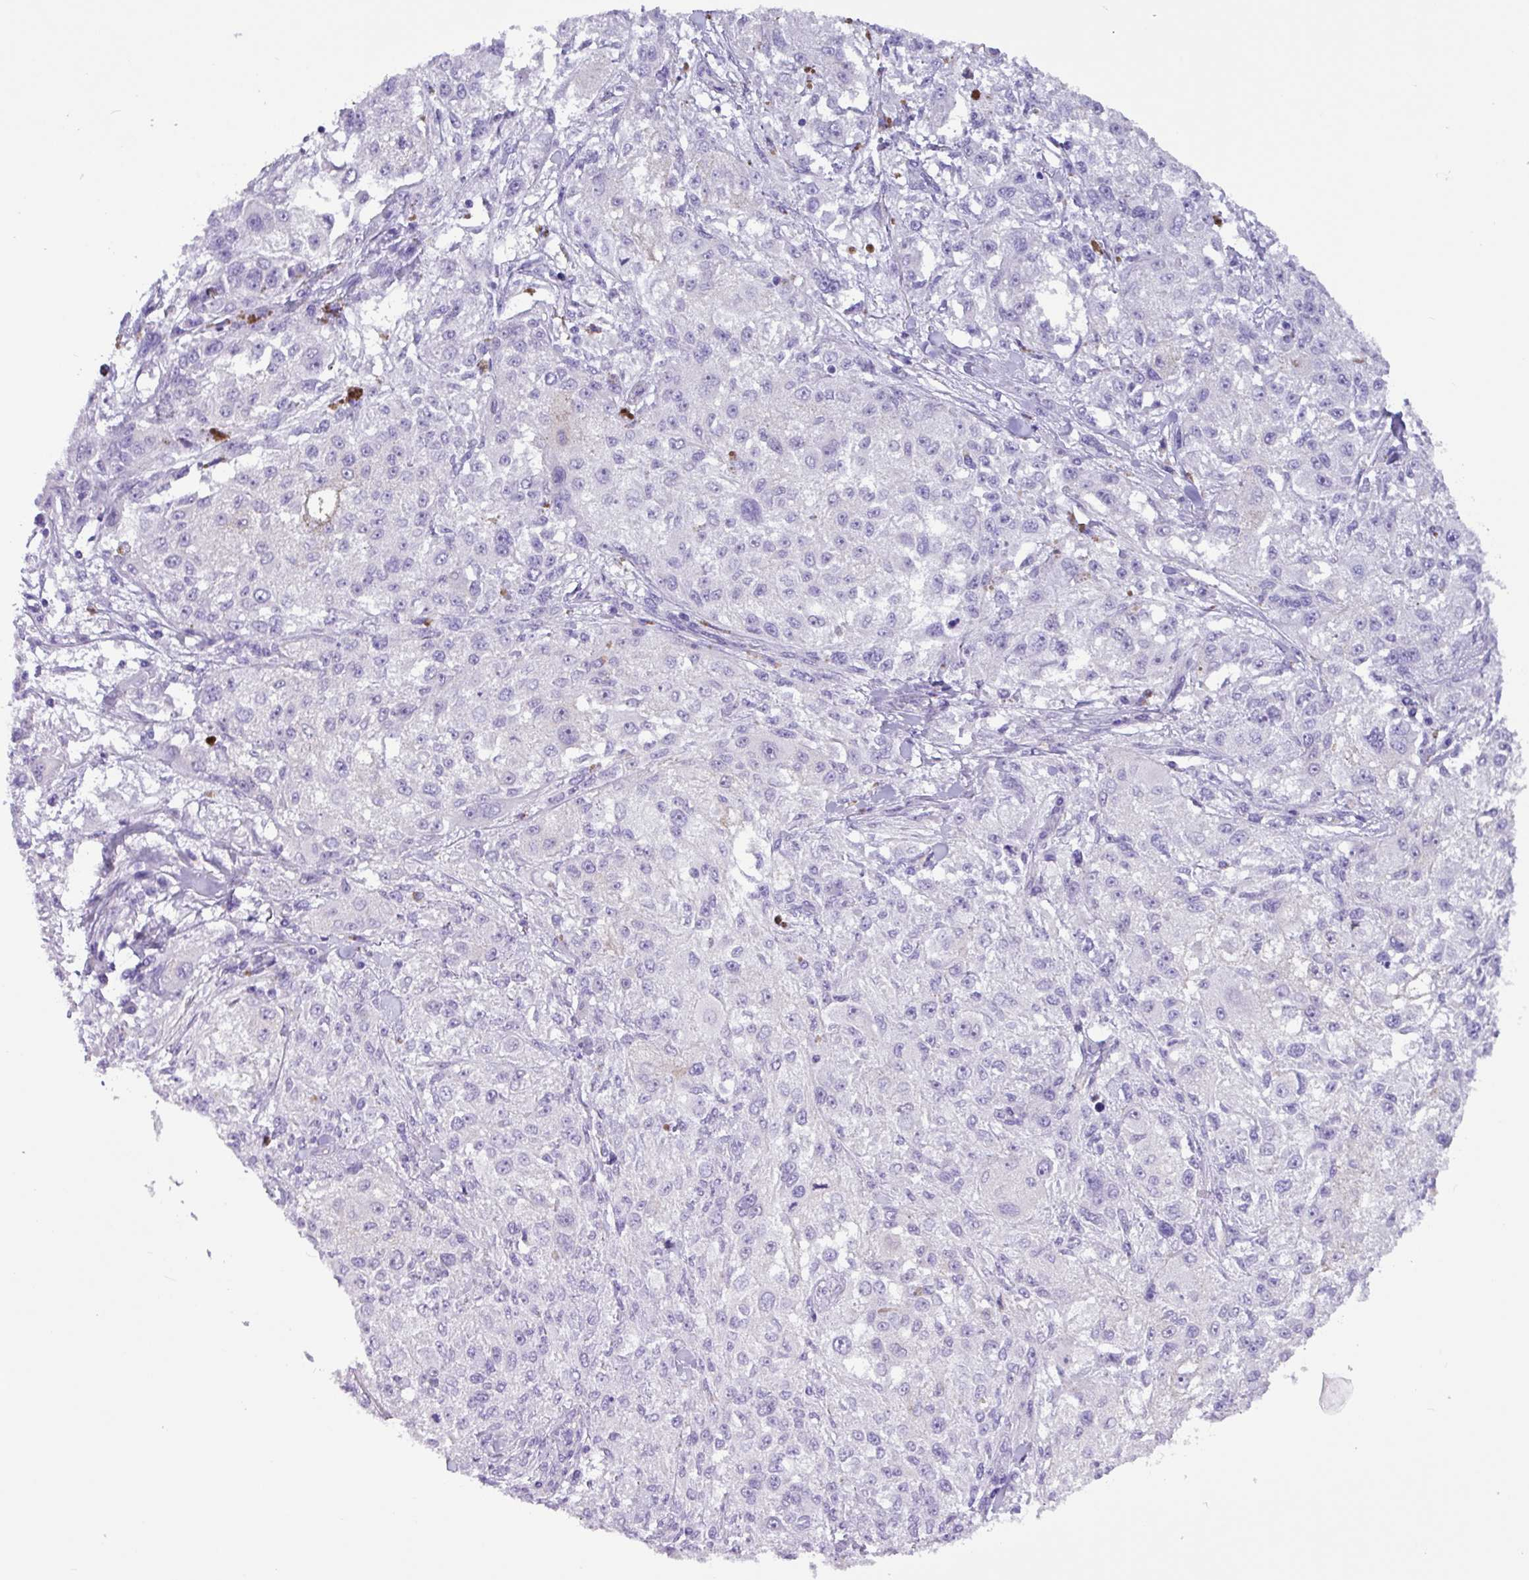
{"staining": {"intensity": "negative", "quantity": "none", "location": "none"}, "tissue": "melanoma", "cell_type": "Tumor cells", "image_type": "cancer", "snomed": [{"axis": "morphology", "description": "Necrosis, NOS"}, {"axis": "morphology", "description": "Malignant melanoma, NOS"}, {"axis": "topography", "description": "Skin"}], "caption": "A photomicrograph of malignant melanoma stained for a protein exhibits no brown staining in tumor cells.", "gene": "MRM2", "patient": {"sex": "female", "age": 87}}